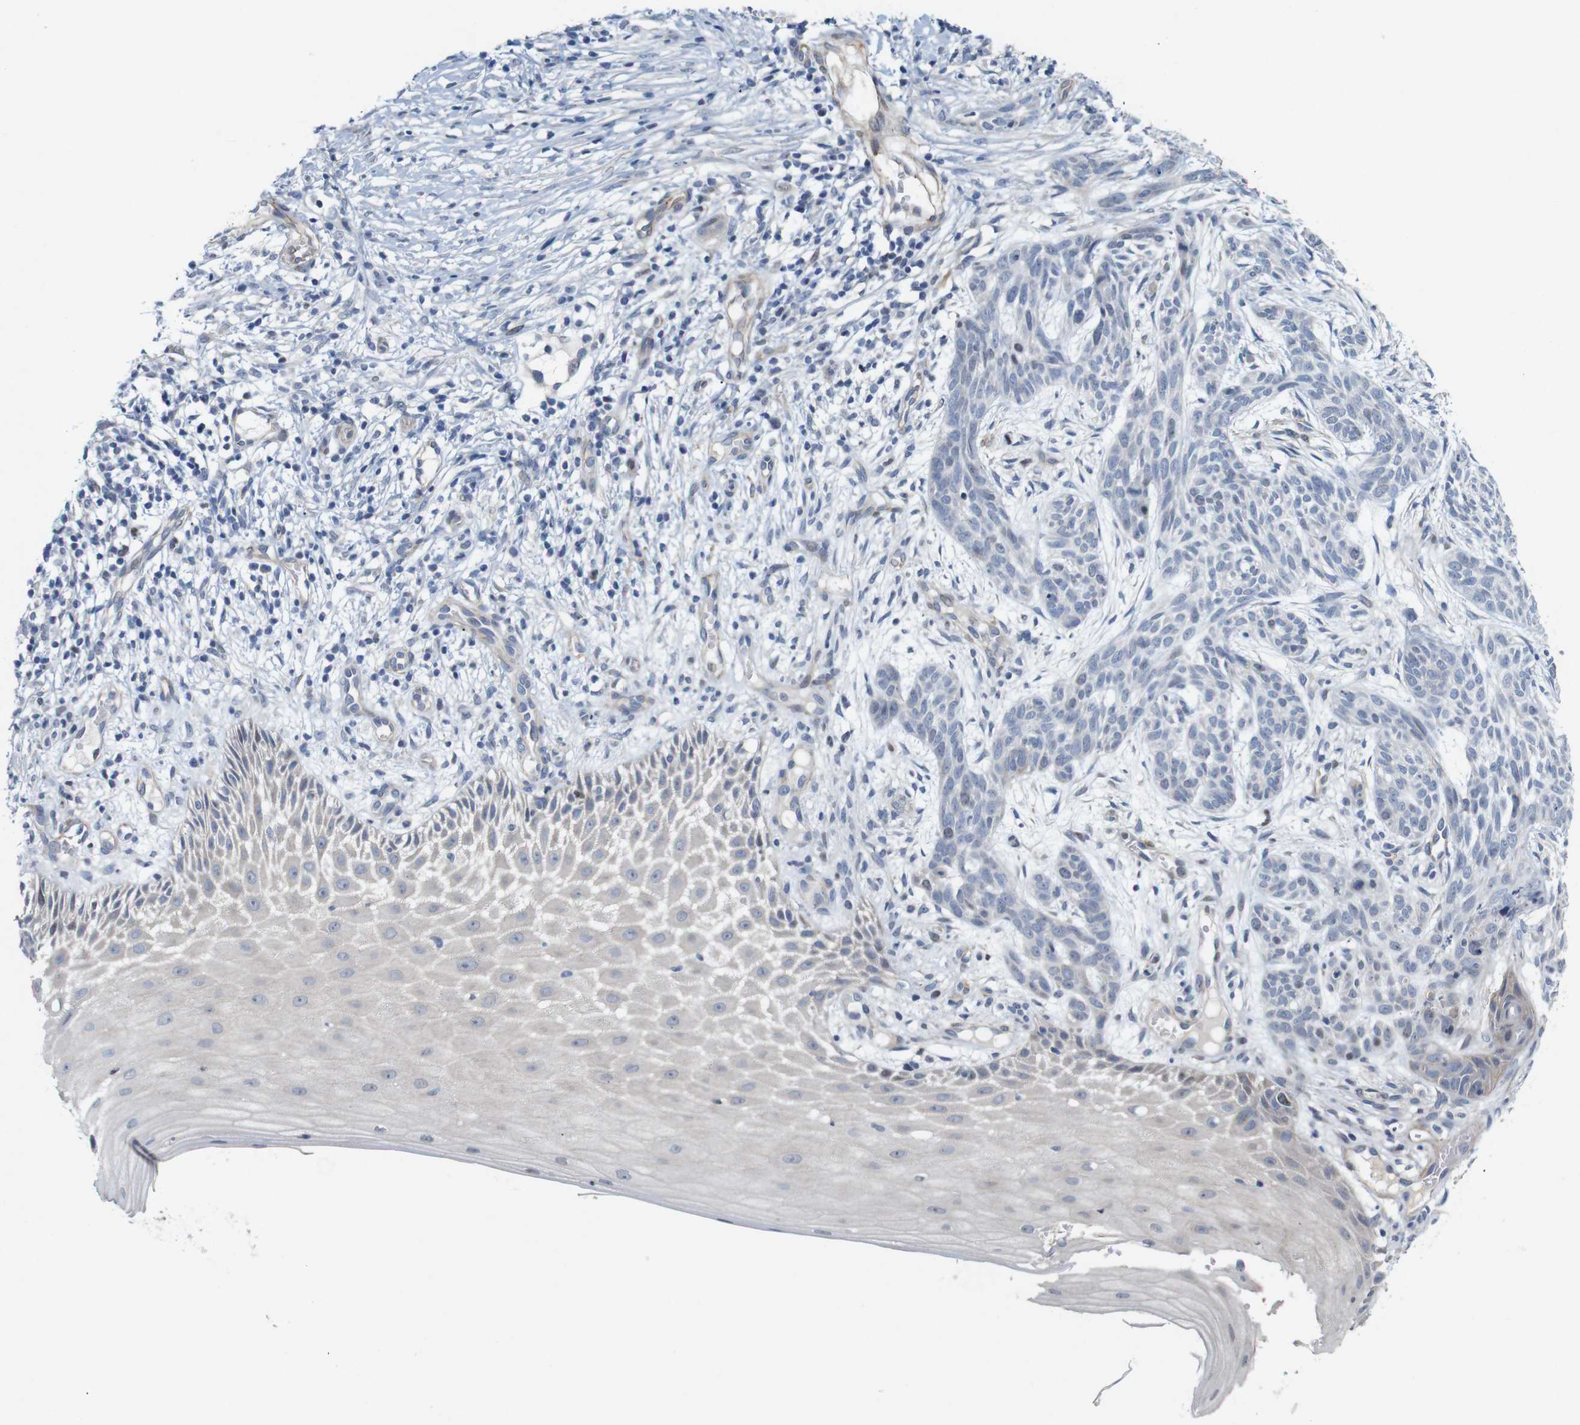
{"staining": {"intensity": "negative", "quantity": "none", "location": "none"}, "tissue": "skin cancer", "cell_type": "Tumor cells", "image_type": "cancer", "snomed": [{"axis": "morphology", "description": "Basal cell carcinoma"}, {"axis": "topography", "description": "Skin"}], "caption": "Histopathology image shows no significant protein positivity in tumor cells of basal cell carcinoma (skin).", "gene": "CYB561", "patient": {"sex": "female", "age": 59}}